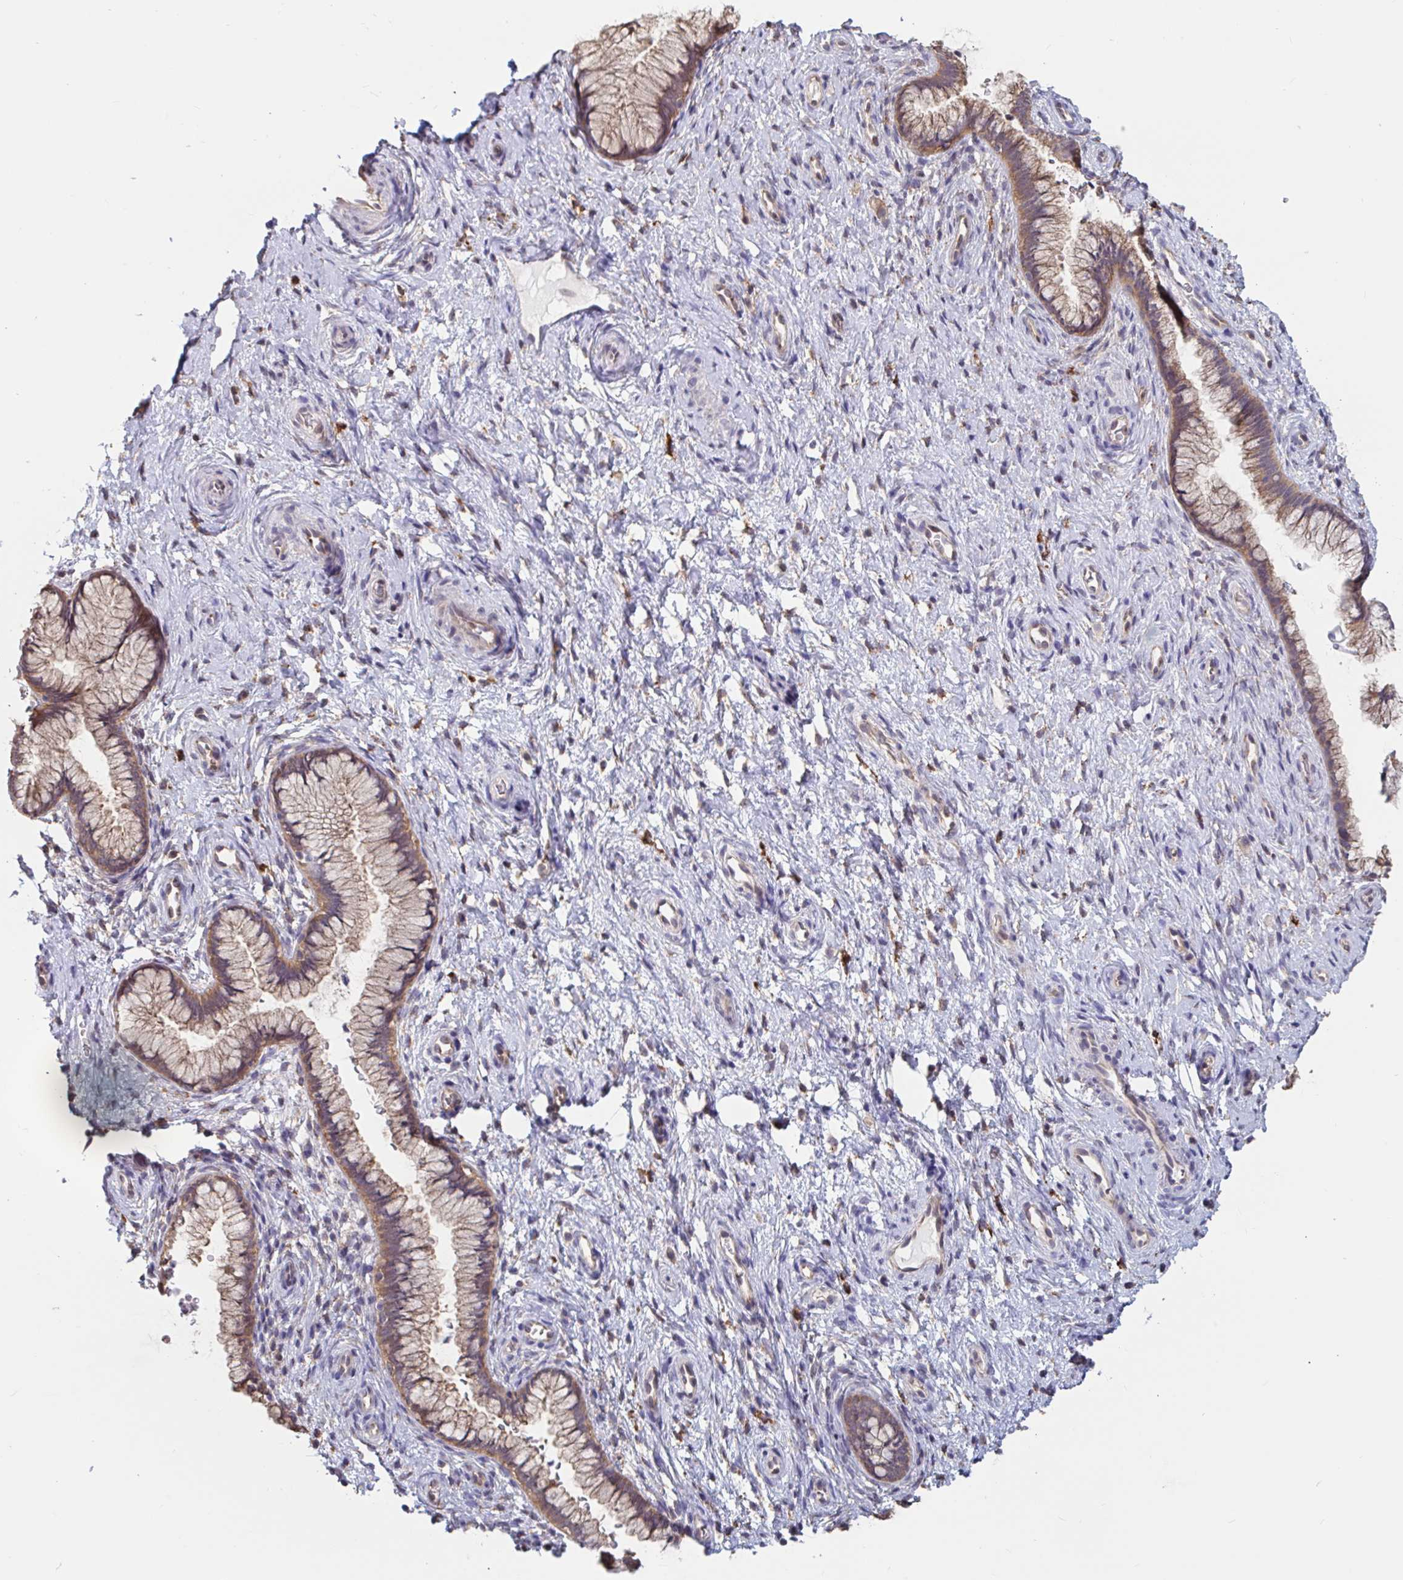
{"staining": {"intensity": "moderate", "quantity": ">75%", "location": "cytoplasmic/membranous"}, "tissue": "cervix", "cell_type": "Glandular cells", "image_type": "normal", "snomed": [{"axis": "morphology", "description": "Normal tissue, NOS"}, {"axis": "topography", "description": "Cervix"}], "caption": "DAB (3,3'-diaminobenzidine) immunohistochemical staining of unremarkable human cervix exhibits moderate cytoplasmic/membranous protein positivity in approximately >75% of glandular cells.", "gene": "SNX8", "patient": {"sex": "female", "age": 34}}